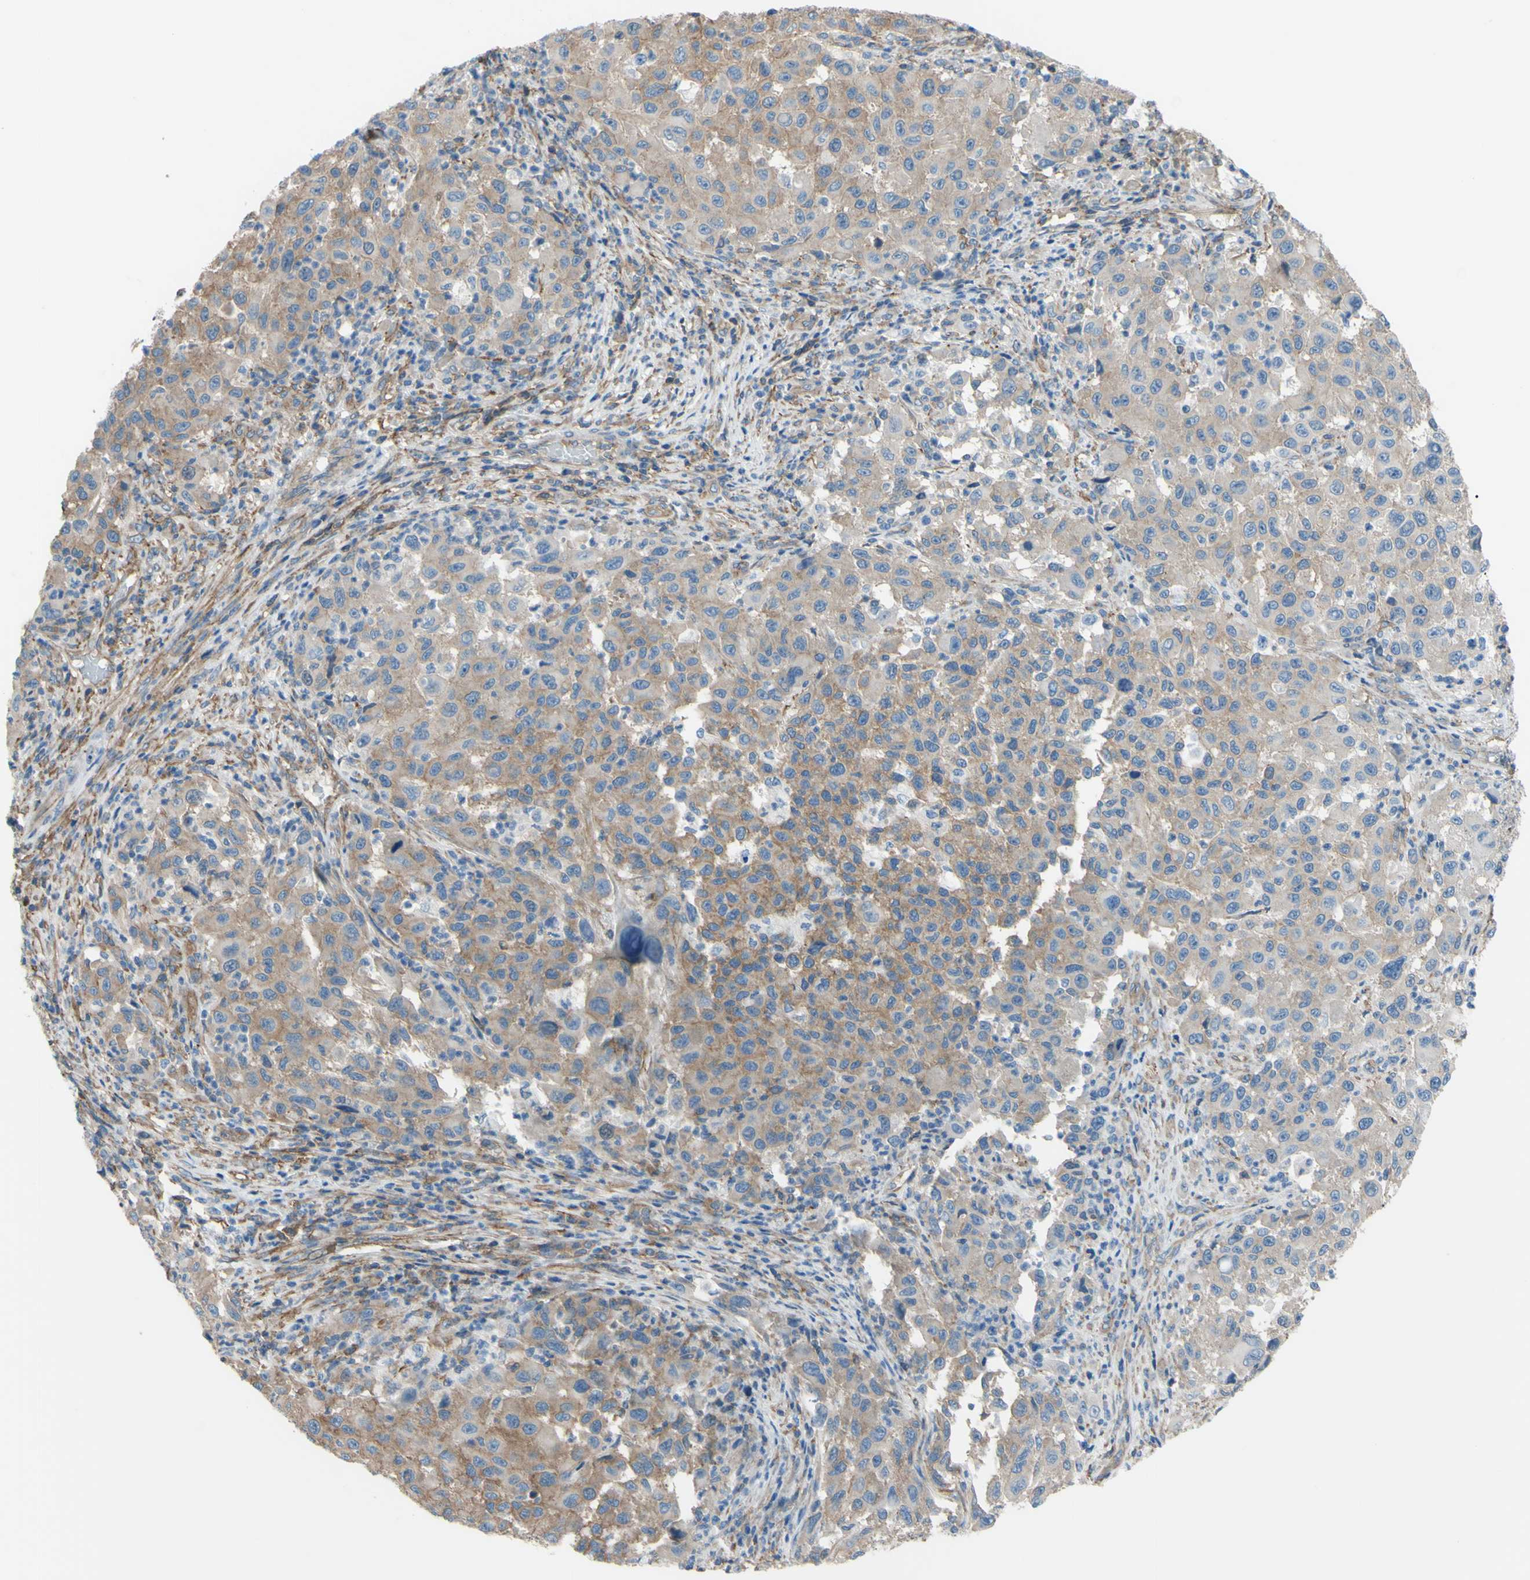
{"staining": {"intensity": "weak", "quantity": ">75%", "location": "cytoplasmic/membranous"}, "tissue": "melanoma", "cell_type": "Tumor cells", "image_type": "cancer", "snomed": [{"axis": "morphology", "description": "Malignant melanoma, Metastatic site"}, {"axis": "topography", "description": "Lymph node"}], "caption": "Tumor cells reveal weak cytoplasmic/membranous expression in about >75% of cells in melanoma. The staining was performed using DAB (3,3'-diaminobenzidine) to visualize the protein expression in brown, while the nuclei were stained in blue with hematoxylin (Magnification: 20x).", "gene": "ADD1", "patient": {"sex": "male", "age": 61}}